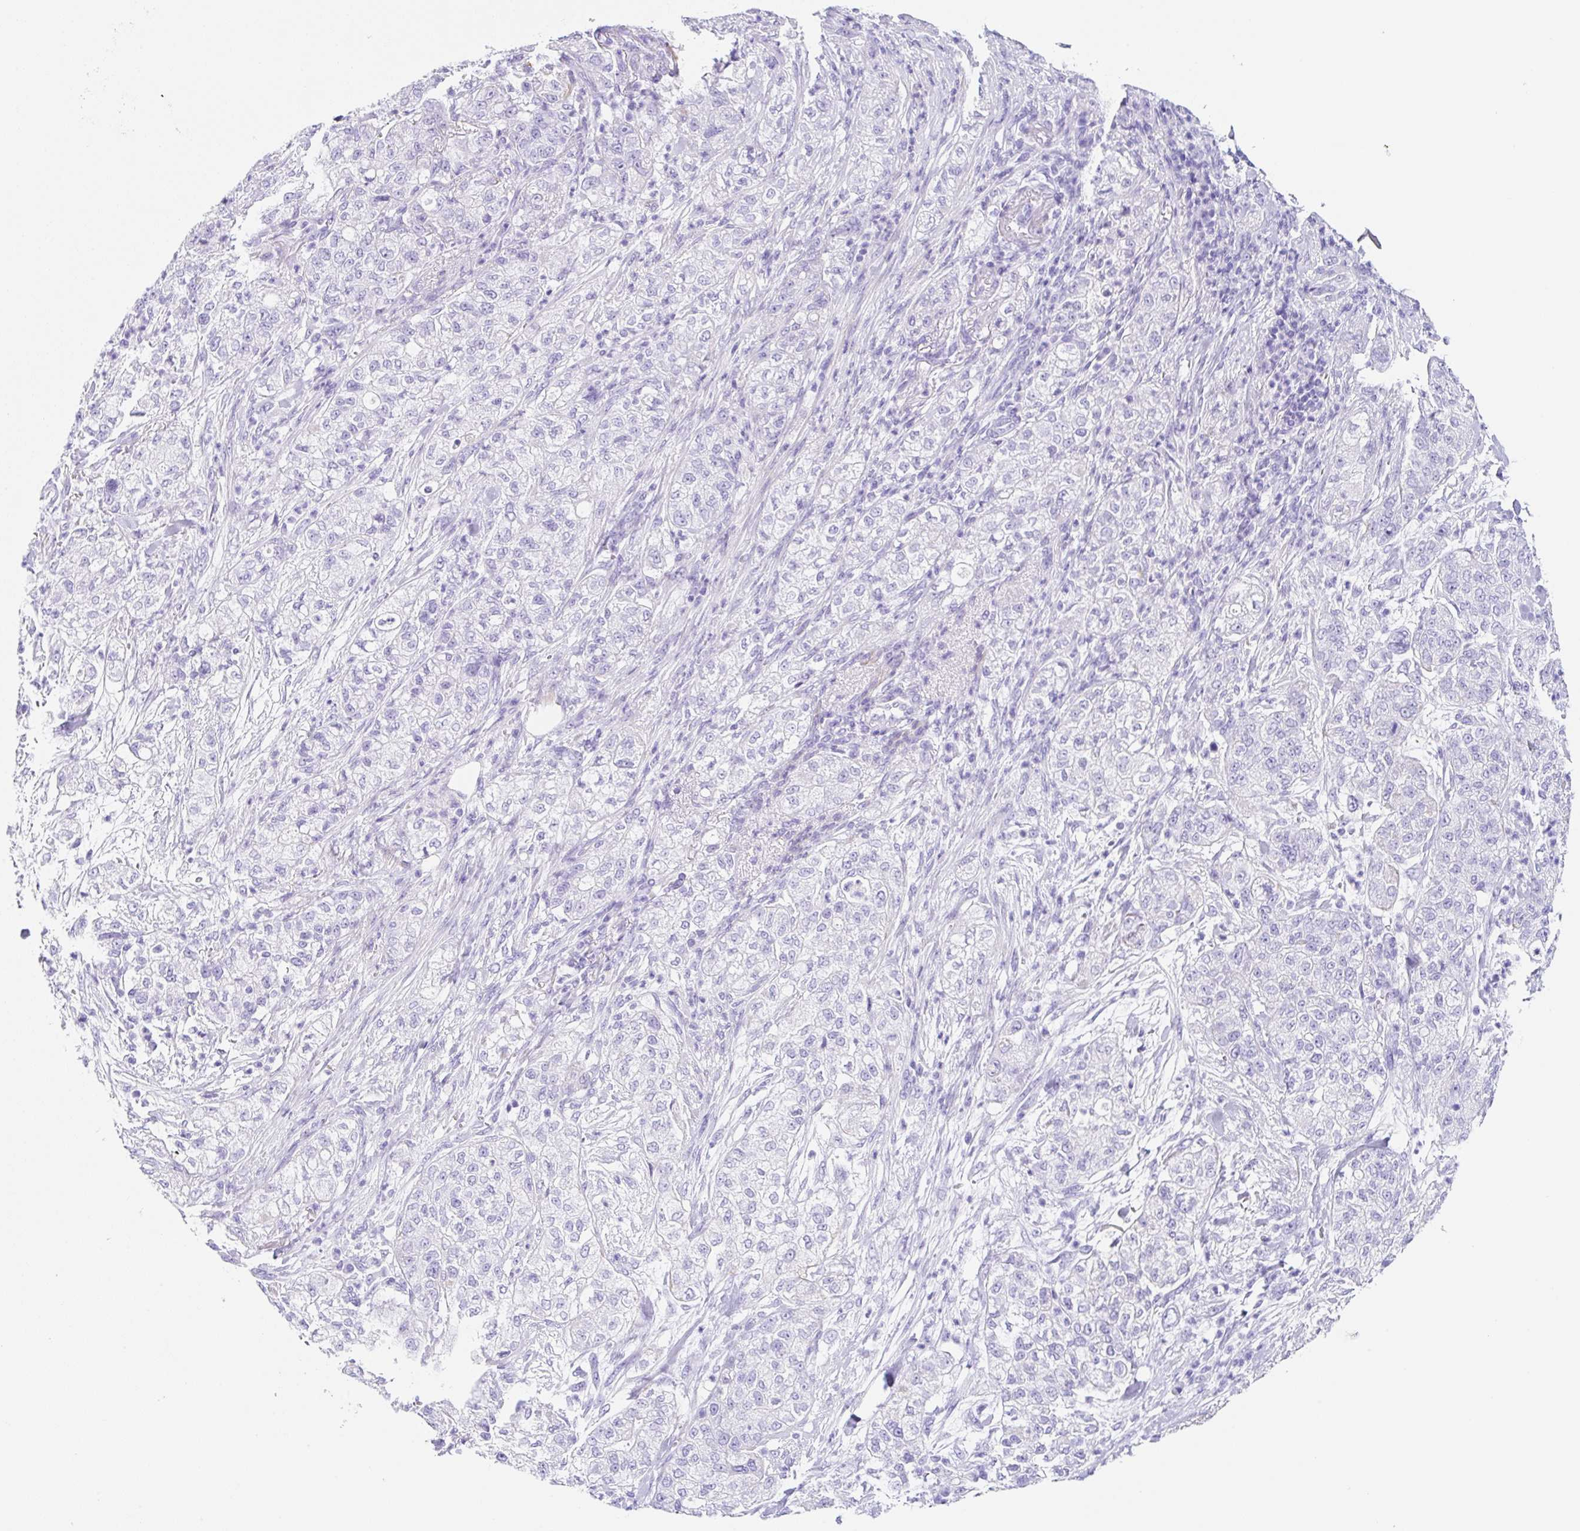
{"staining": {"intensity": "negative", "quantity": "none", "location": "none"}, "tissue": "pancreatic cancer", "cell_type": "Tumor cells", "image_type": "cancer", "snomed": [{"axis": "morphology", "description": "Adenocarcinoma, NOS"}, {"axis": "topography", "description": "Pancreas"}], "caption": "Tumor cells are negative for brown protein staining in pancreatic adenocarcinoma.", "gene": "CLDND2", "patient": {"sex": "female", "age": 78}}